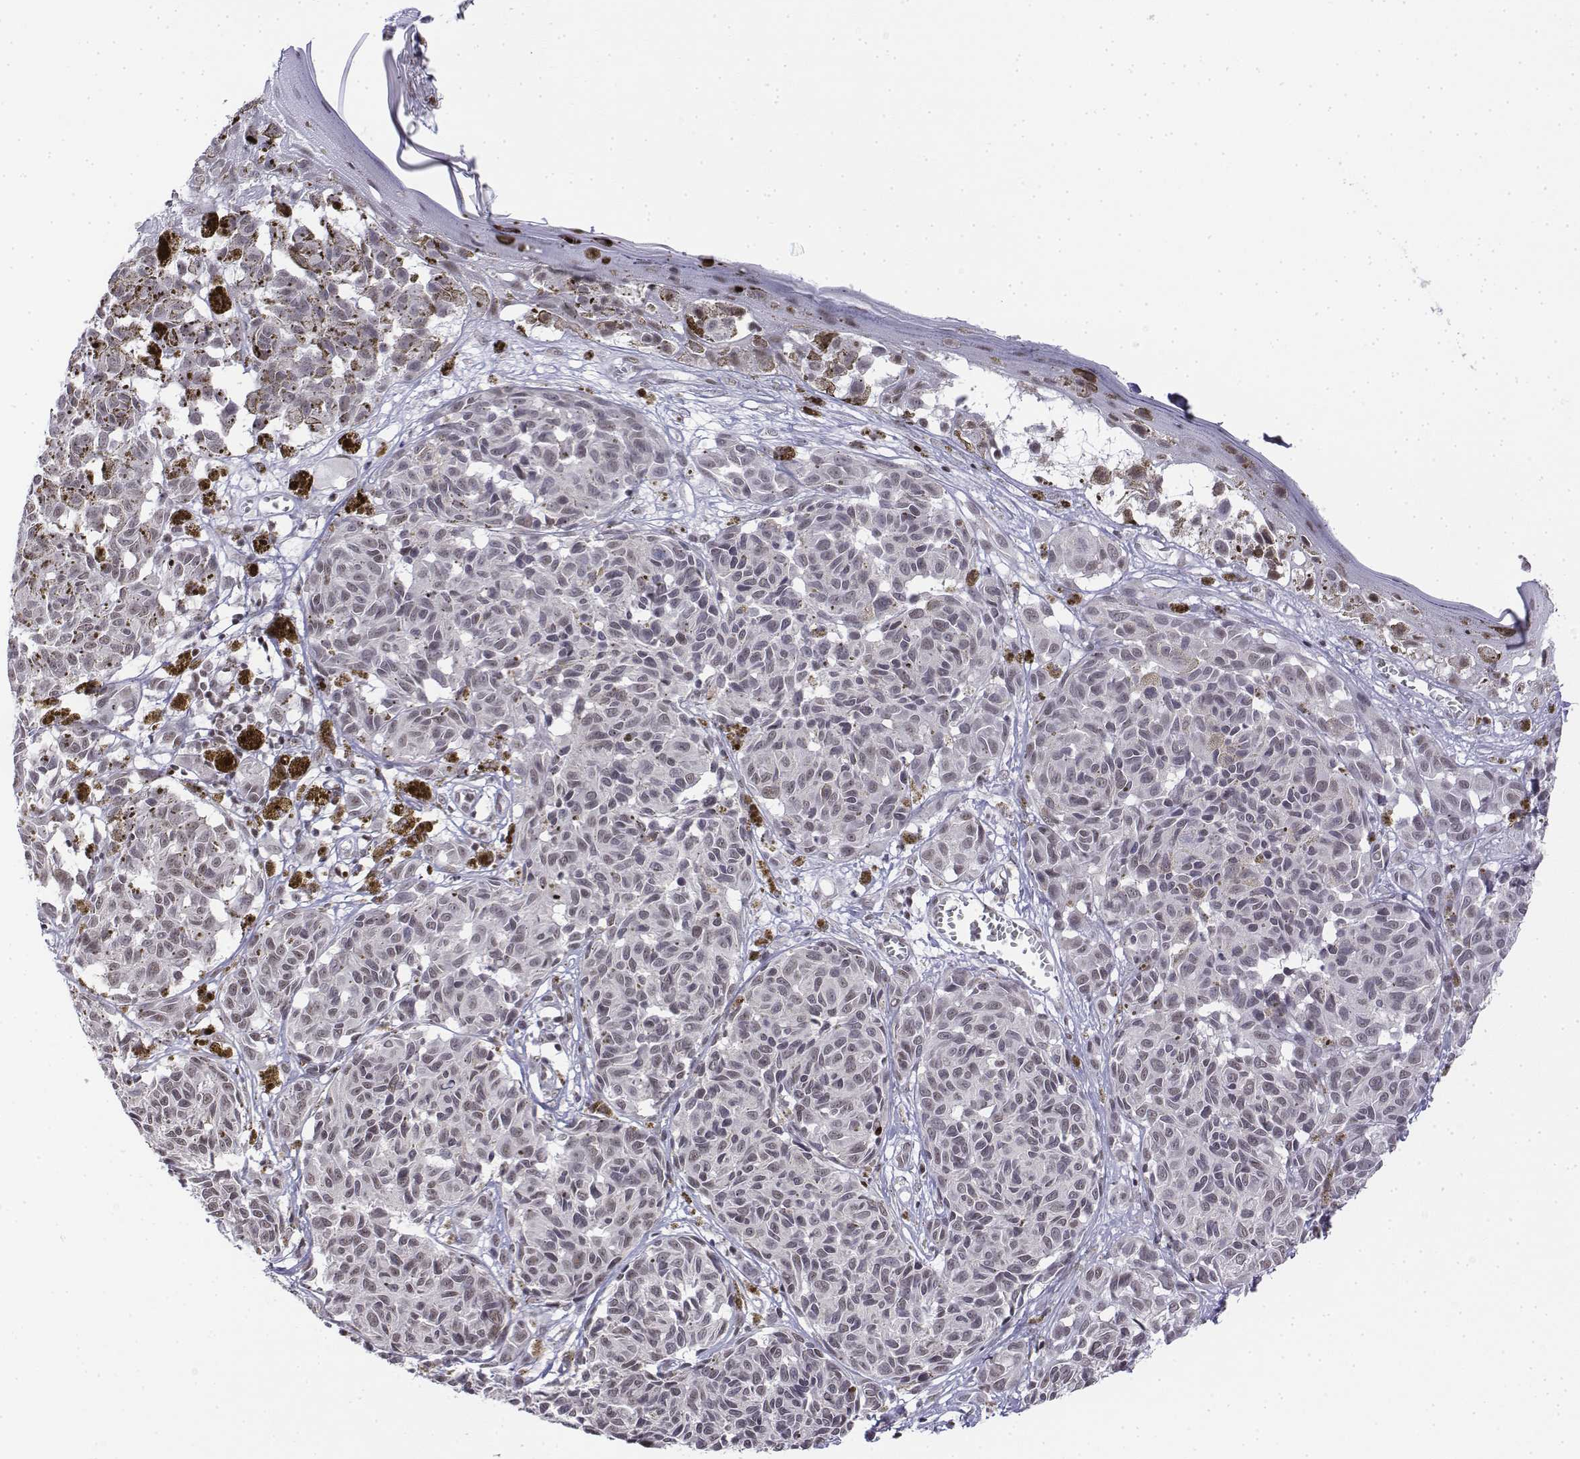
{"staining": {"intensity": "weak", "quantity": "<25%", "location": "nuclear"}, "tissue": "melanoma", "cell_type": "Tumor cells", "image_type": "cancer", "snomed": [{"axis": "morphology", "description": "Malignant melanoma, NOS"}, {"axis": "topography", "description": "Skin"}], "caption": "This image is of melanoma stained with immunohistochemistry to label a protein in brown with the nuclei are counter-stained blue. There is no expression in tumor cells.", "gene": "SETD1A", "patient": {"sex": "female", "age": 38}}